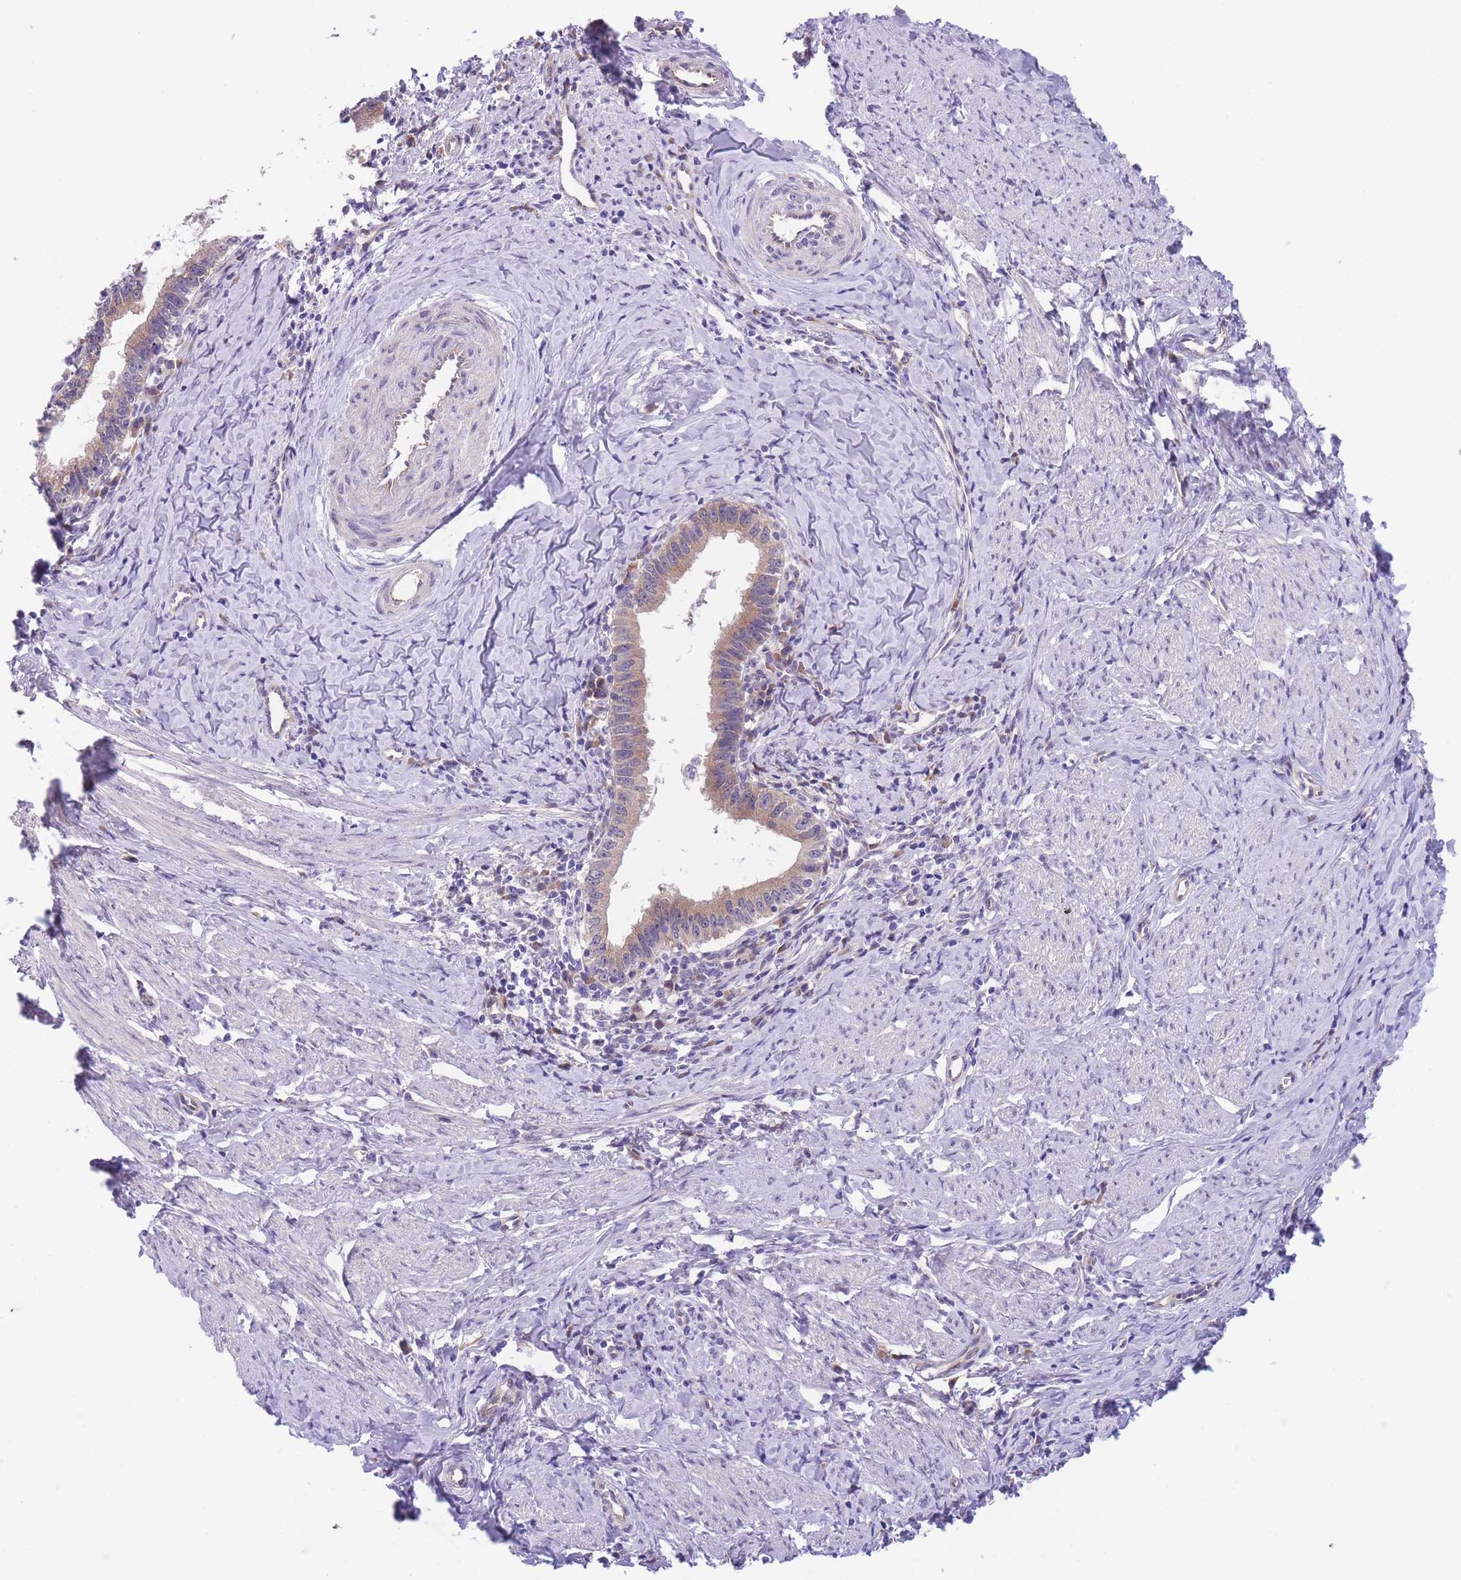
{"staining": {"intensity": "moderate", "quantity": ">75%", "location": "cytoplasmic/membranous"}, "tissue": "cervical cancer", "cell_type": "Tumor cells", "image_type": "cancer", "snomed": [{"axis": "morphology", "description": "Adenocarcinoma, NOS"}, {"axis": "topography", "description": "Cervix"}], "caption": "Immunohistochemical staining of human cervical adenocarcinoma displays medium levels of moderate cytoplasmic/membranous expression in approximately >75% of tumor cells. Using DAB (brown) and hematoxylin (blue) stains, captured at high magnification using brightfield microscopy.", "gene": "WWOX", "patient": {"sex": "female", "age": 36}}